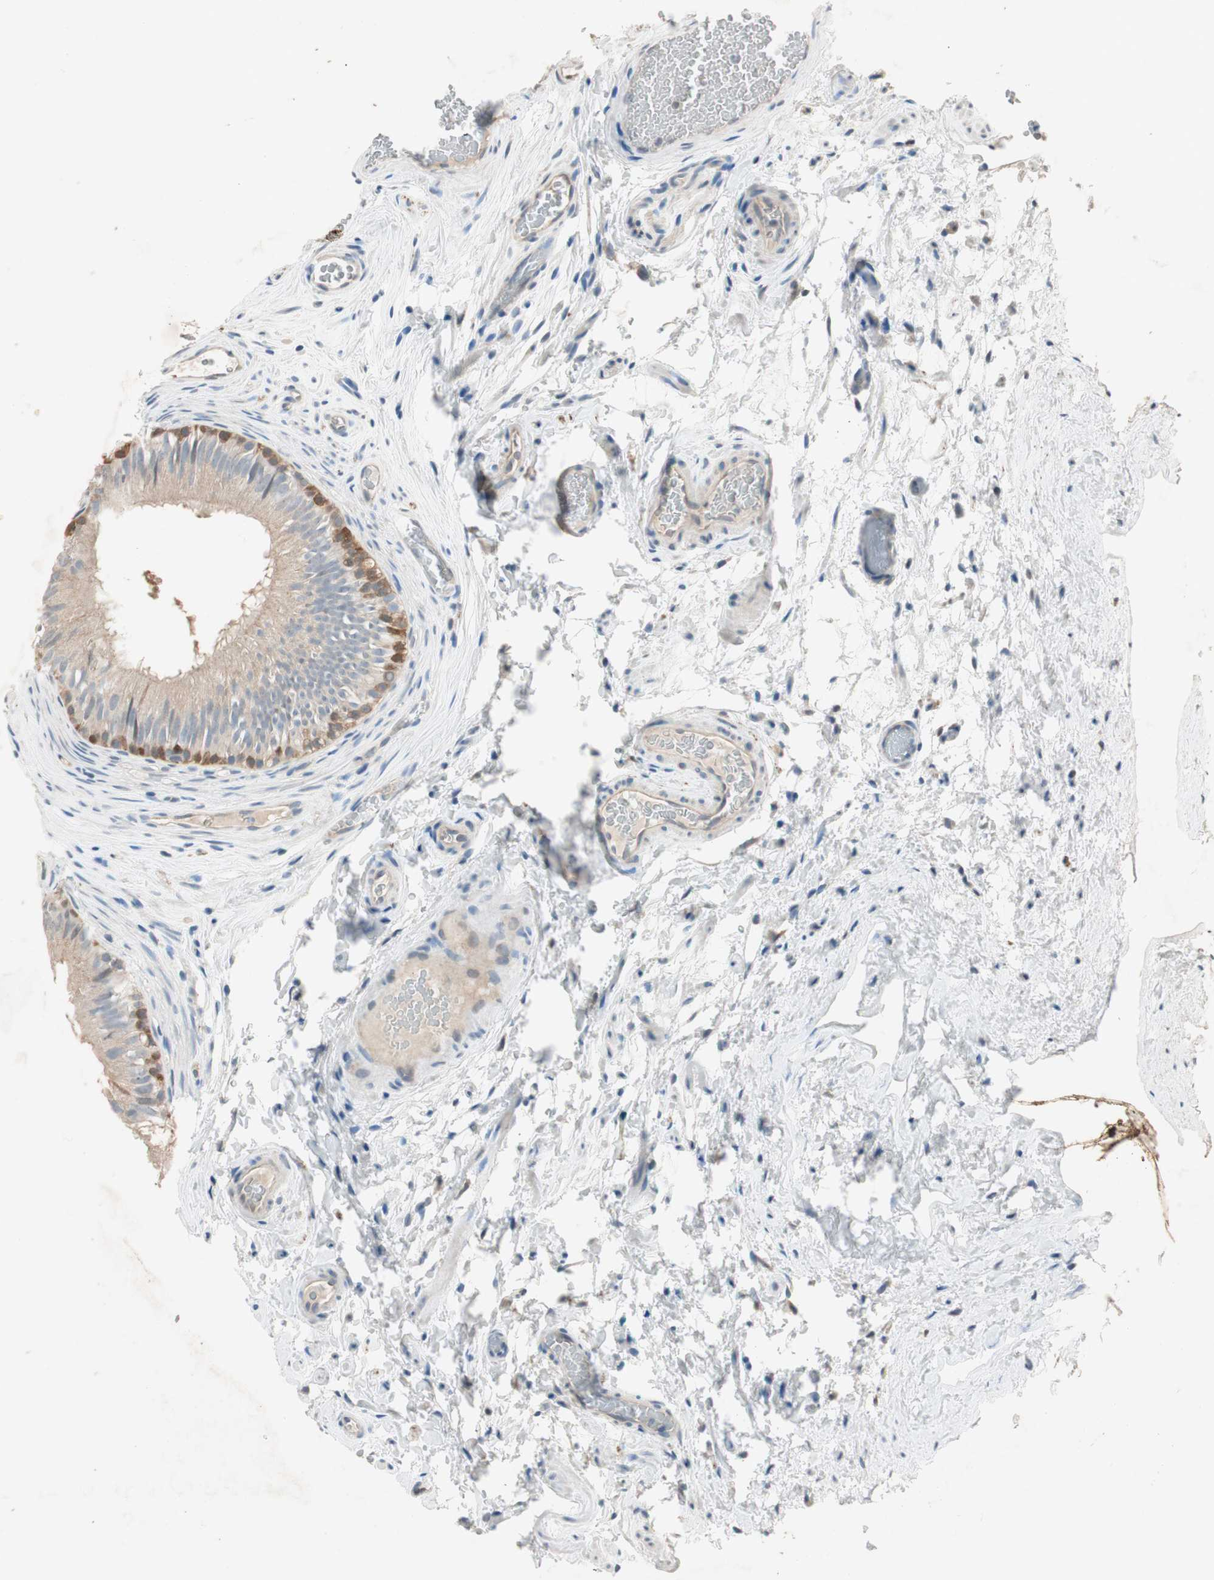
{"staining": {"intensity": "moderate", "quantity": "25%-75%", "location": "cytoplasmic/membranous"}, "tissue": "epididymis", "cell_type": "Glandular cells", "image_type": "normal", "snomed": [{"axis": "morphology", "description": "Normal tissue, NOS"}, {"axis": "topography", "description": "Epididymis"}], "caption": "Protein staining of benign epididymis exhibits moderate cytoplasmic/membranous positivity in approximately 25%-75% of glandular cells.", "gene": "SERPINB5", "patient": {"sex": "male", "age": 36}}